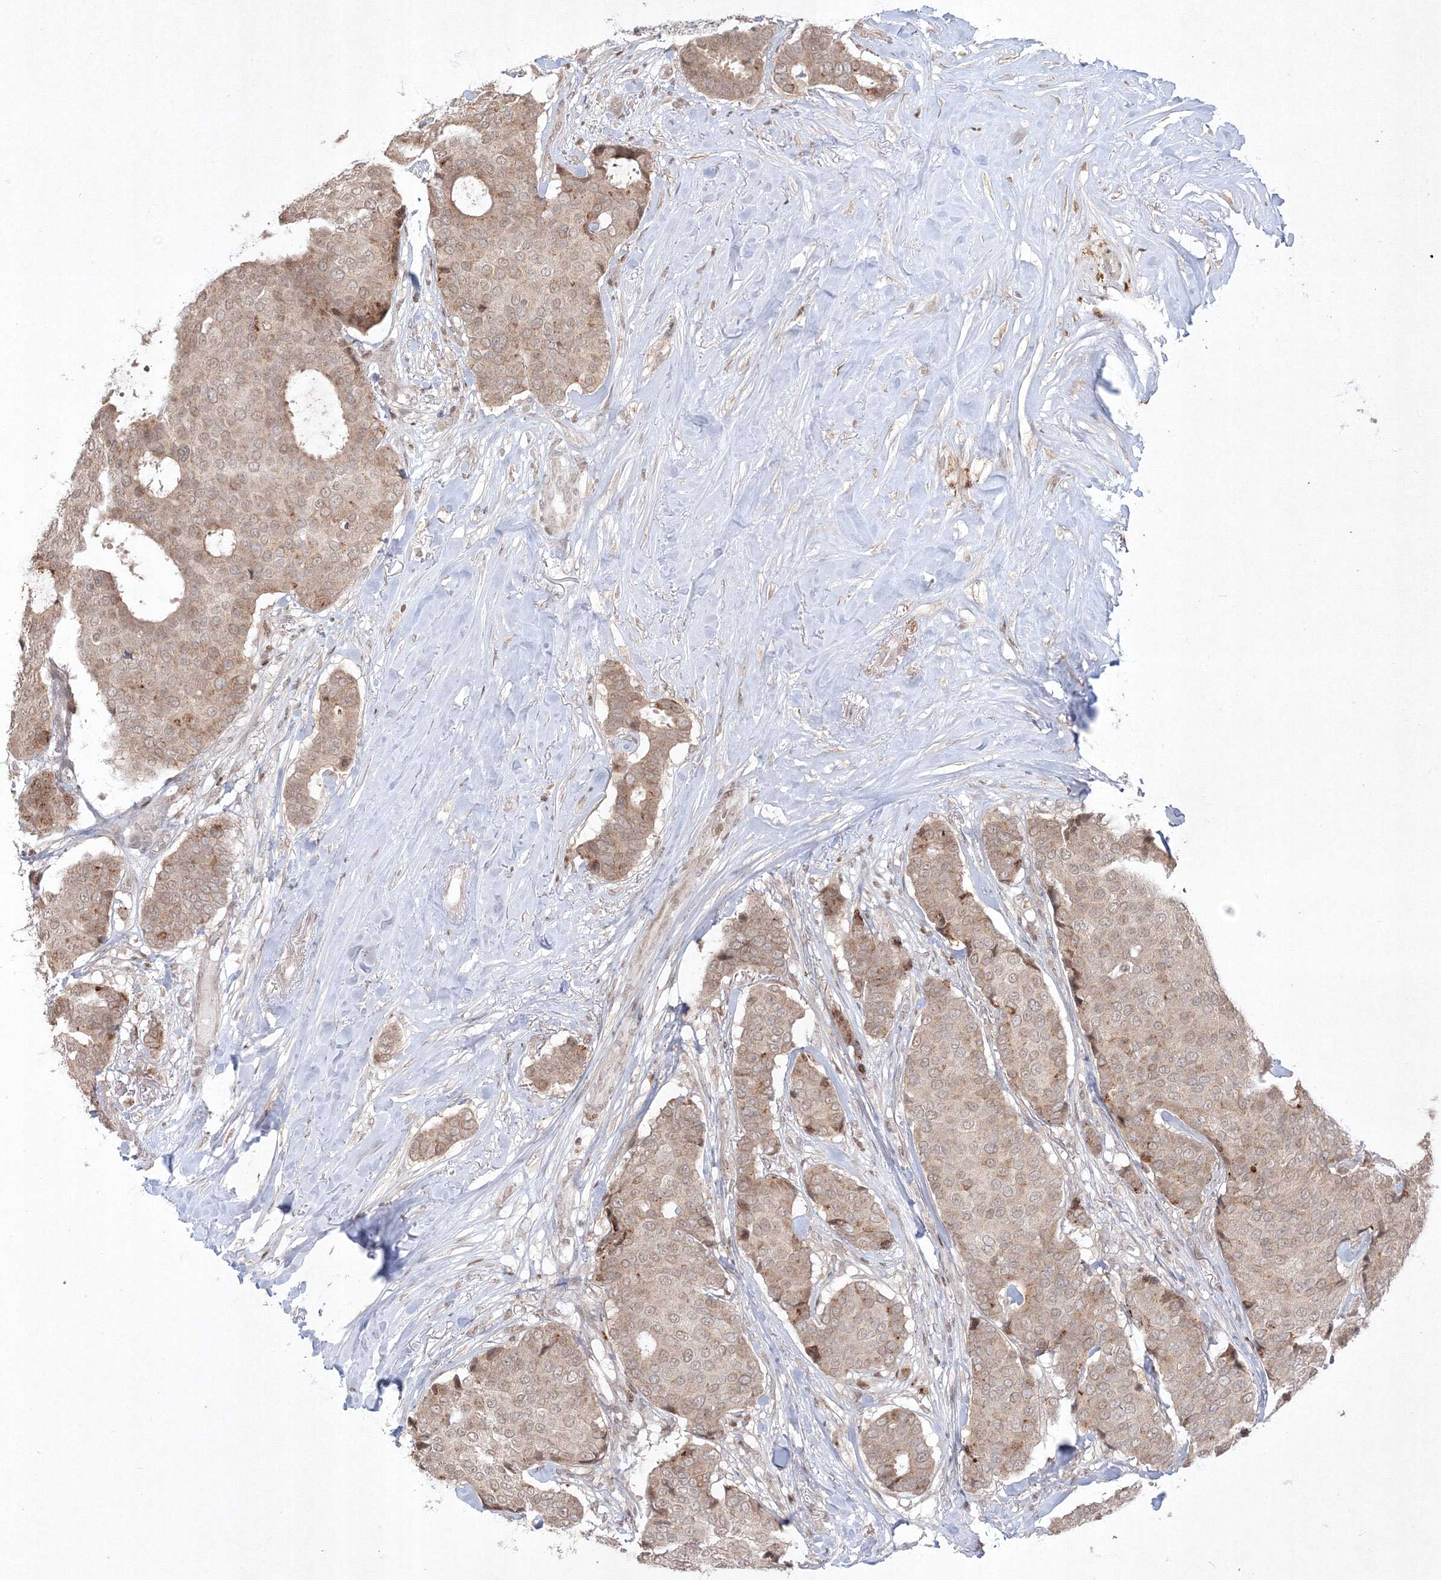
{"staining": {"intensity": "weak", "quantity": "<25%", "location": "cytoplasmic/membranous"}, "tissue": "breast cancer", "cell_type": "Tumor cells", "image_type": "cancer", "snomed": [{"axis": "morphology", "description": "Duct carcinoma"}, {"axis": "topography", "description": "Breast"}], "caption": "IHC micrograph of breast invasive ductal carcinoma stained for a protein (brown), which shows no positivity in tumor cells.", "gene": "TAB1", "patient": {"sex": "female", "age": 75}}